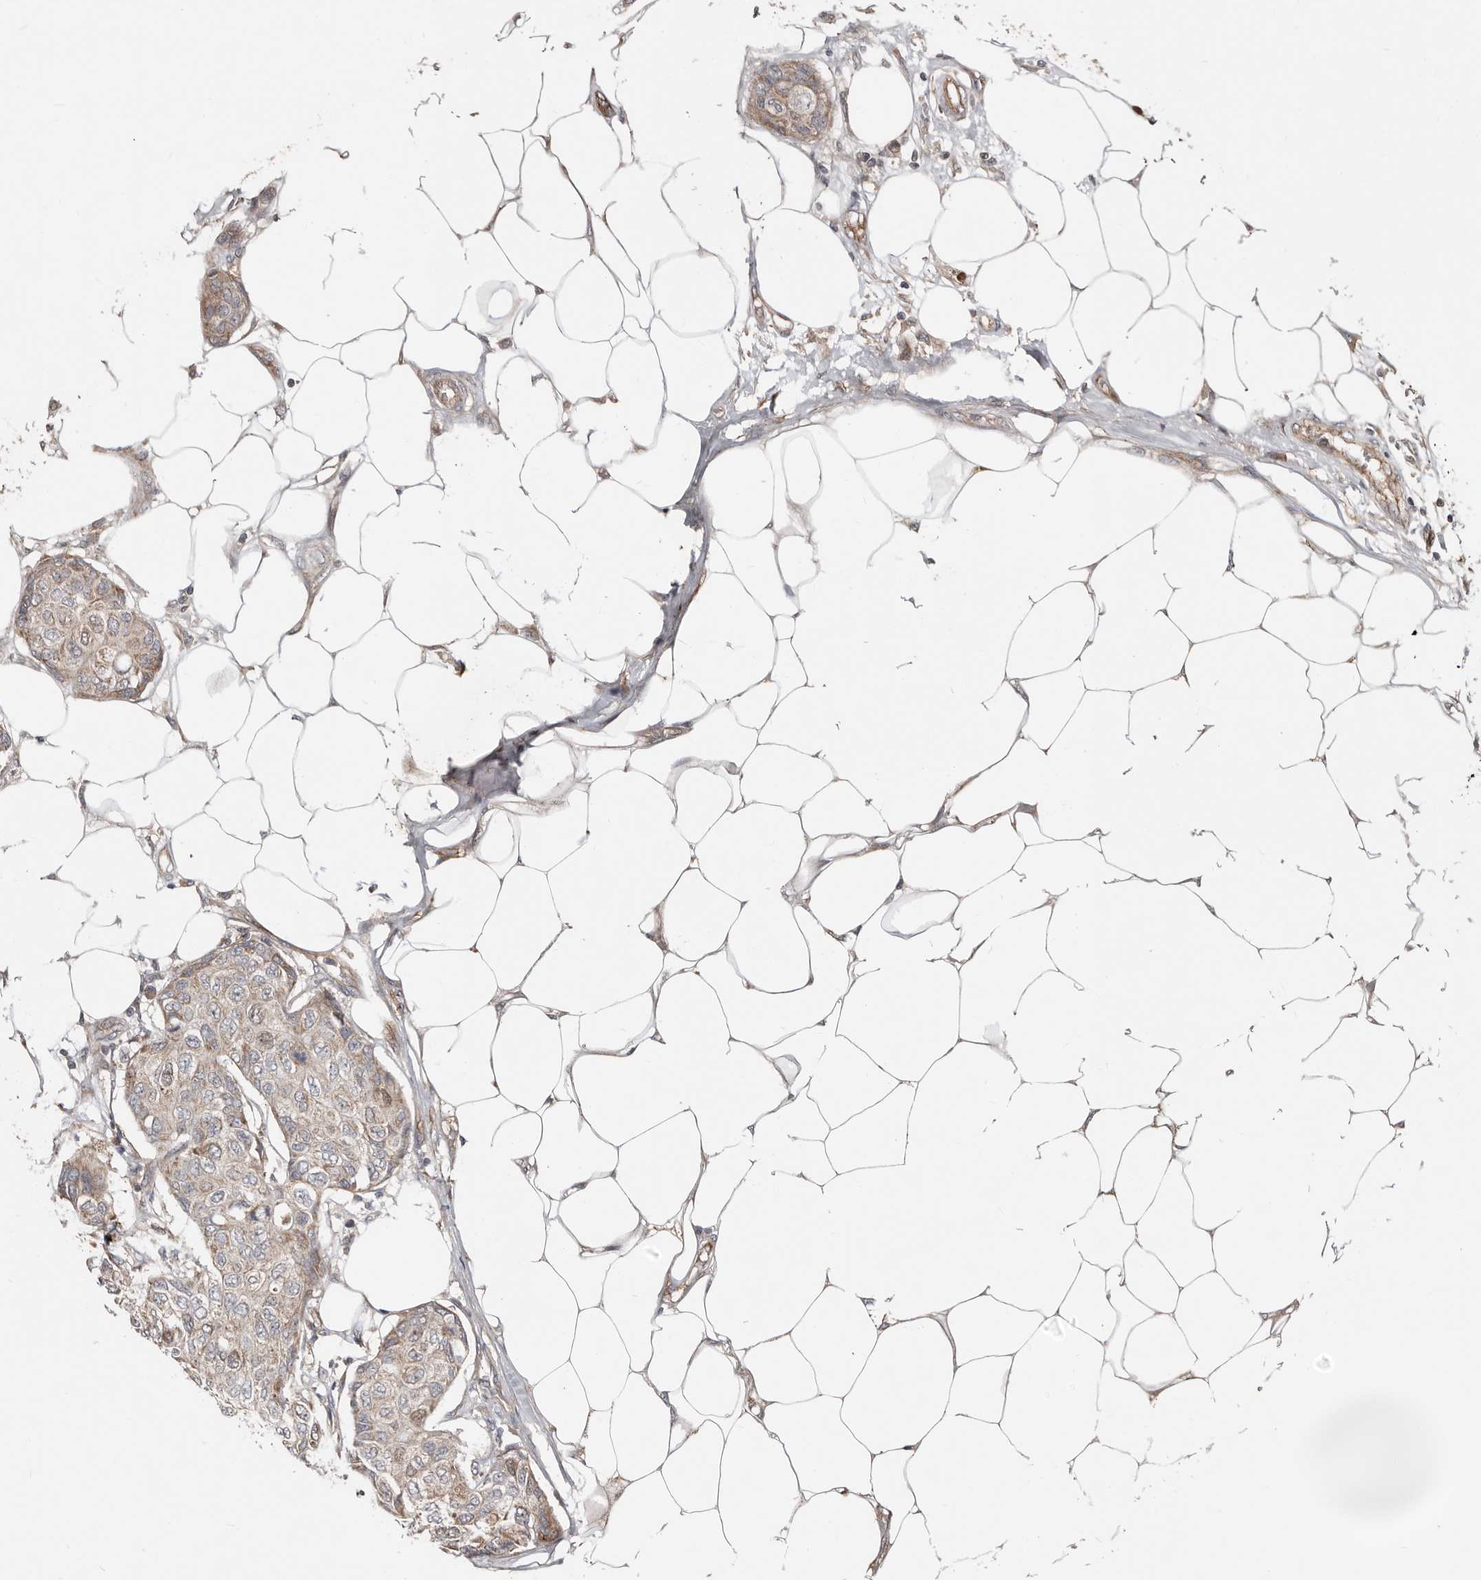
{"staining": {"intensity": "weak", "quantity": "<25%", "location": "cytoplasmic/membranous"}, "tissue": "breast cancer", "cell_type": "Tumor cells", "image_type": "cancer", "snomed": [{"axis": "morphology", "description": "Duct carcinoma"}, {"axis": "topography", "description": "Breast"}], "caption": "Tumor cells show no significant protein expression in breast intraductal carcinoma.", "gene": "SMYD4", "patient": {"sex": "female", "age": 80}}